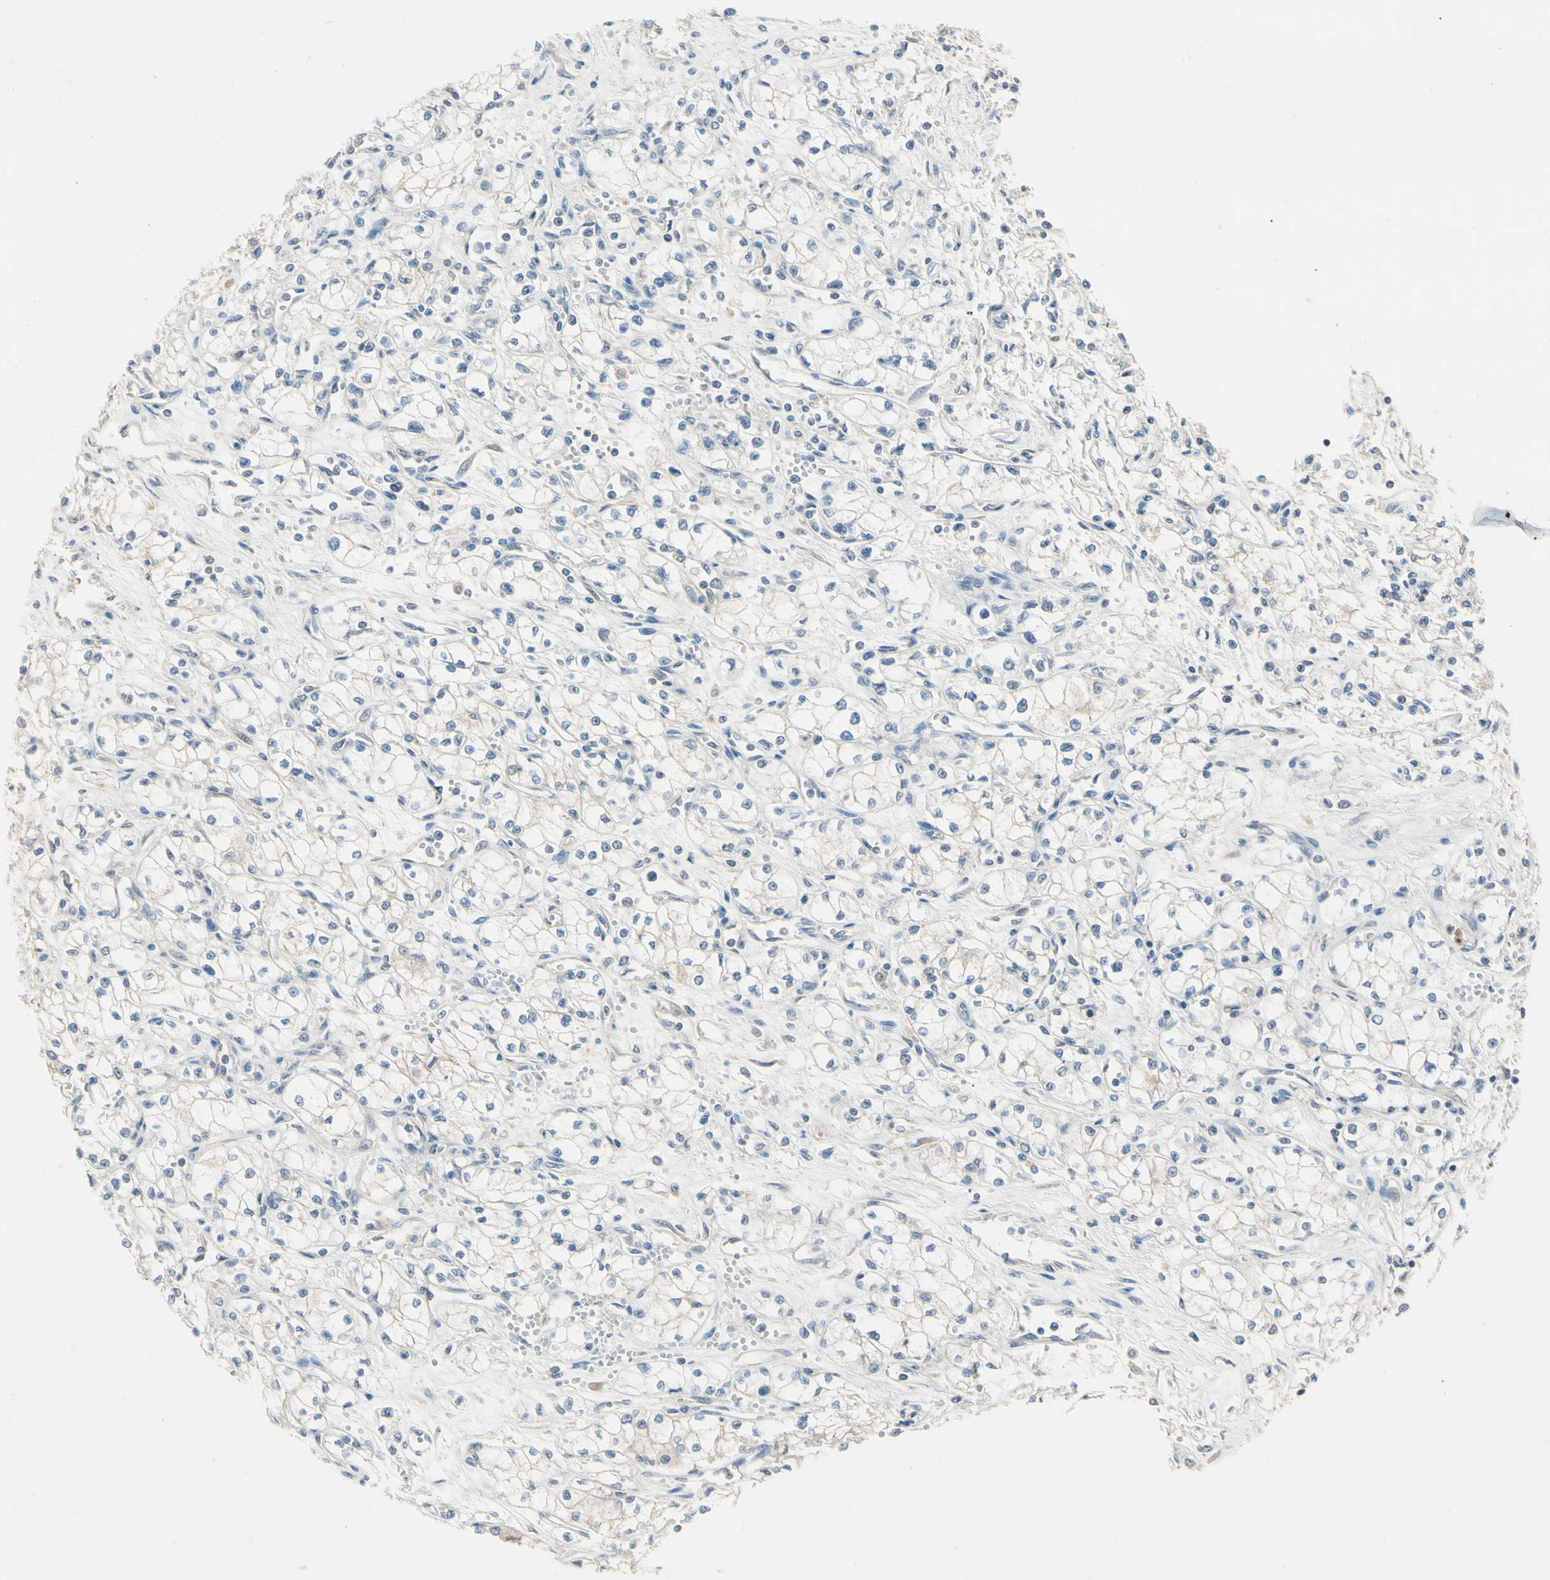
{"staining": {"intensity": "weak", "quantity": "<25%", "location": "cytoplasmic/membranous"}, "tissue": "renal cancer", "cell_type": "Tumor cells", "image_type": "cancer", "snomed": [{"axis": "morphology", "description": "Normal tissue, NOS"}, {"axis": "morphology", "description": "Adenocarcinoma, NOS"}, {"axis": "topography", "description": "Kidney"}], "caption": "Immunohistochemistry (IHC) photomicrograph of human renal adenocarcinoma stained for a protein (brown), which displays no expression in tumor cells.", "gene": "WIPI1", "patient": {"sex": "male", "age": 59}}